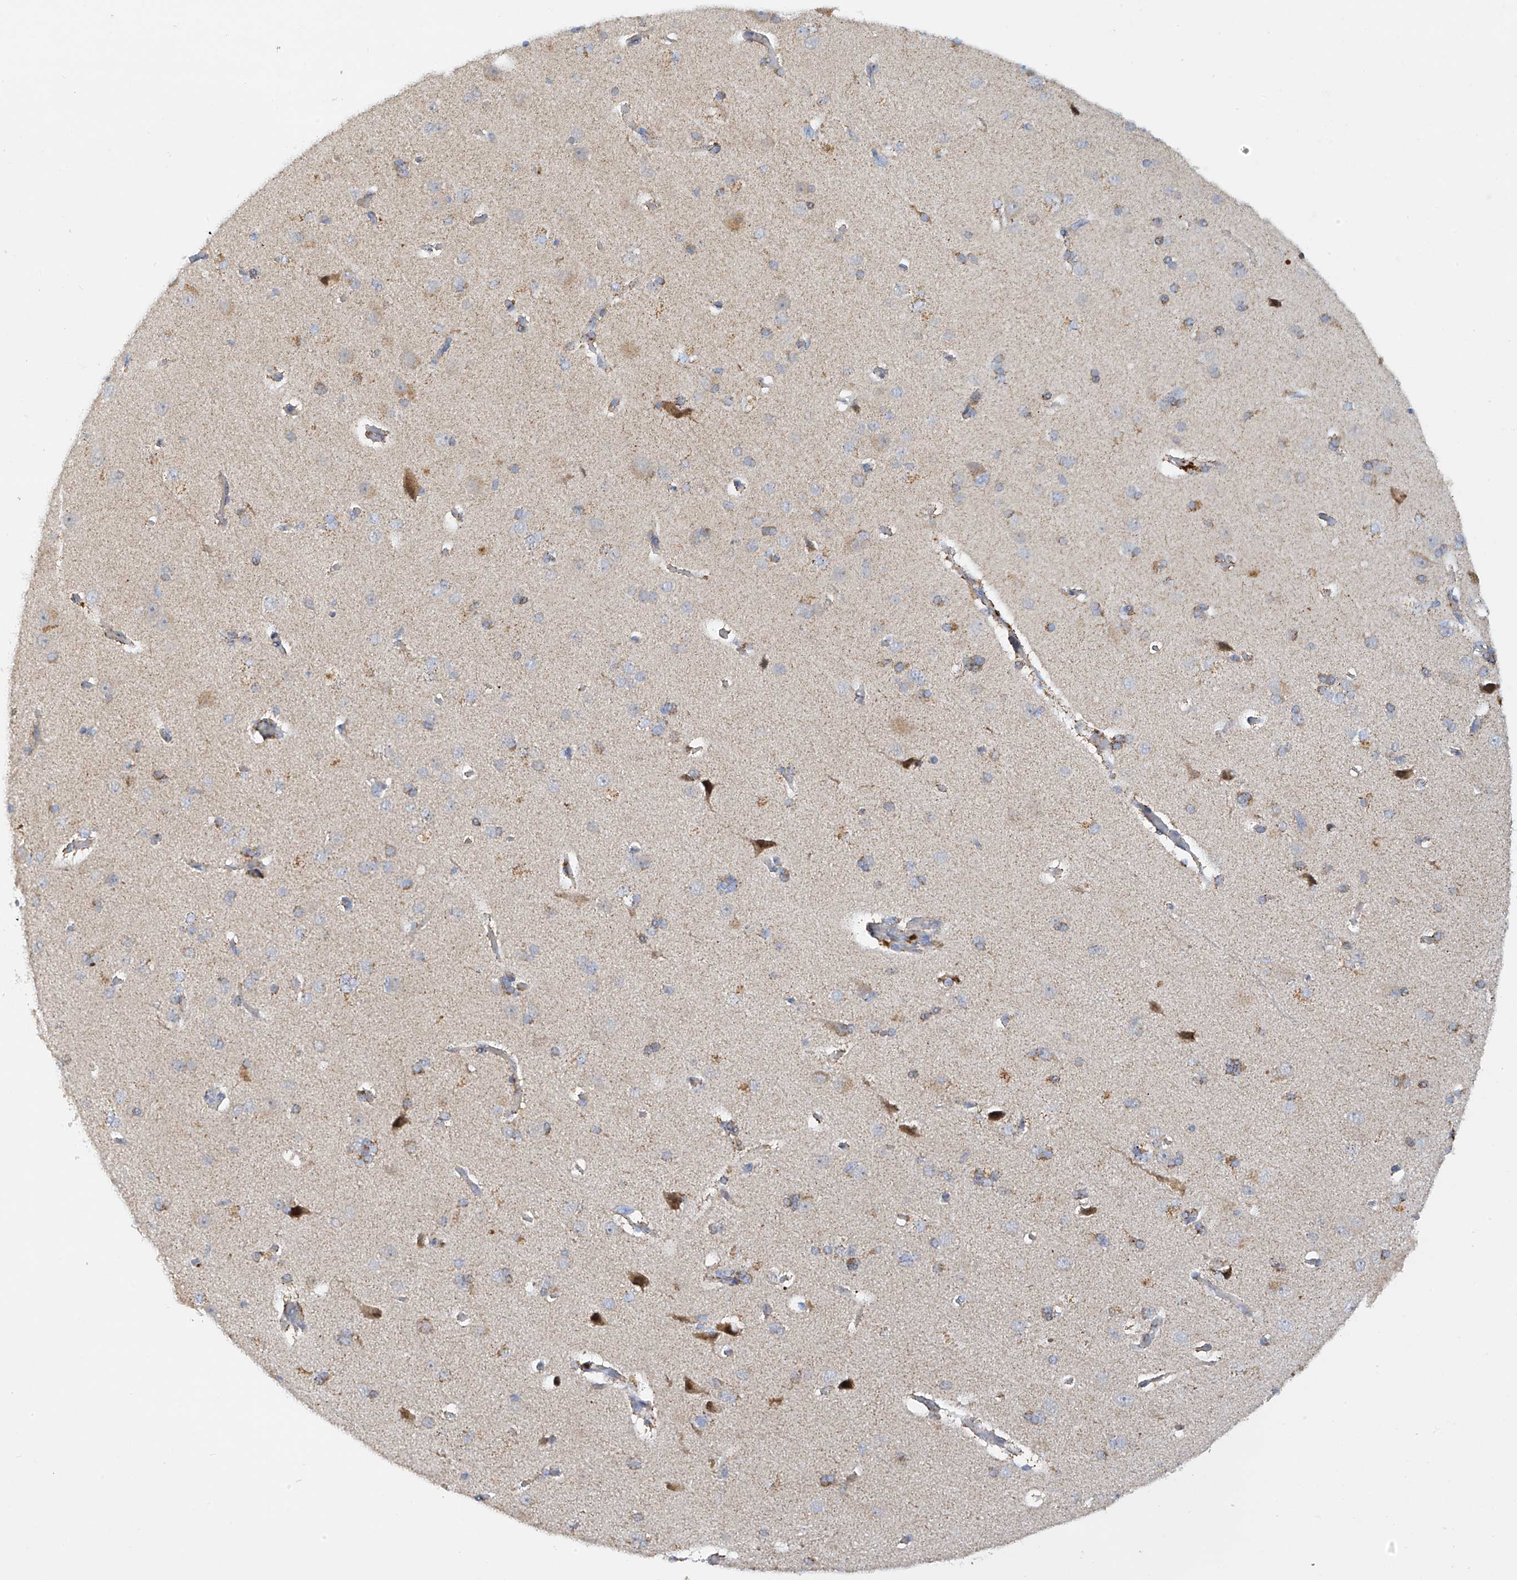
{"staining": {"intensity": "negative", "quantity": "none", "location": "none"}, "tissue": "cerebral cortex", "cell_type": "Endothelial cells", "image_type": "normal", "snomed": [{"axis": "morphology", "description": "Normal tissue, NOS"}, {"axis": "topography", "description": "Cerebral cortex"}], "caption": "DAB (3,3'-diaminobenzidine) immunohistochemical staining of normal cerebral cortex displays no significant positivity in endothelial cells. (DAB (3,3'-diaminobenzidine) immunohistochemistry, high magnification).", "gene": "METTL18", "patient": {"sex": "male", "age": 62}}